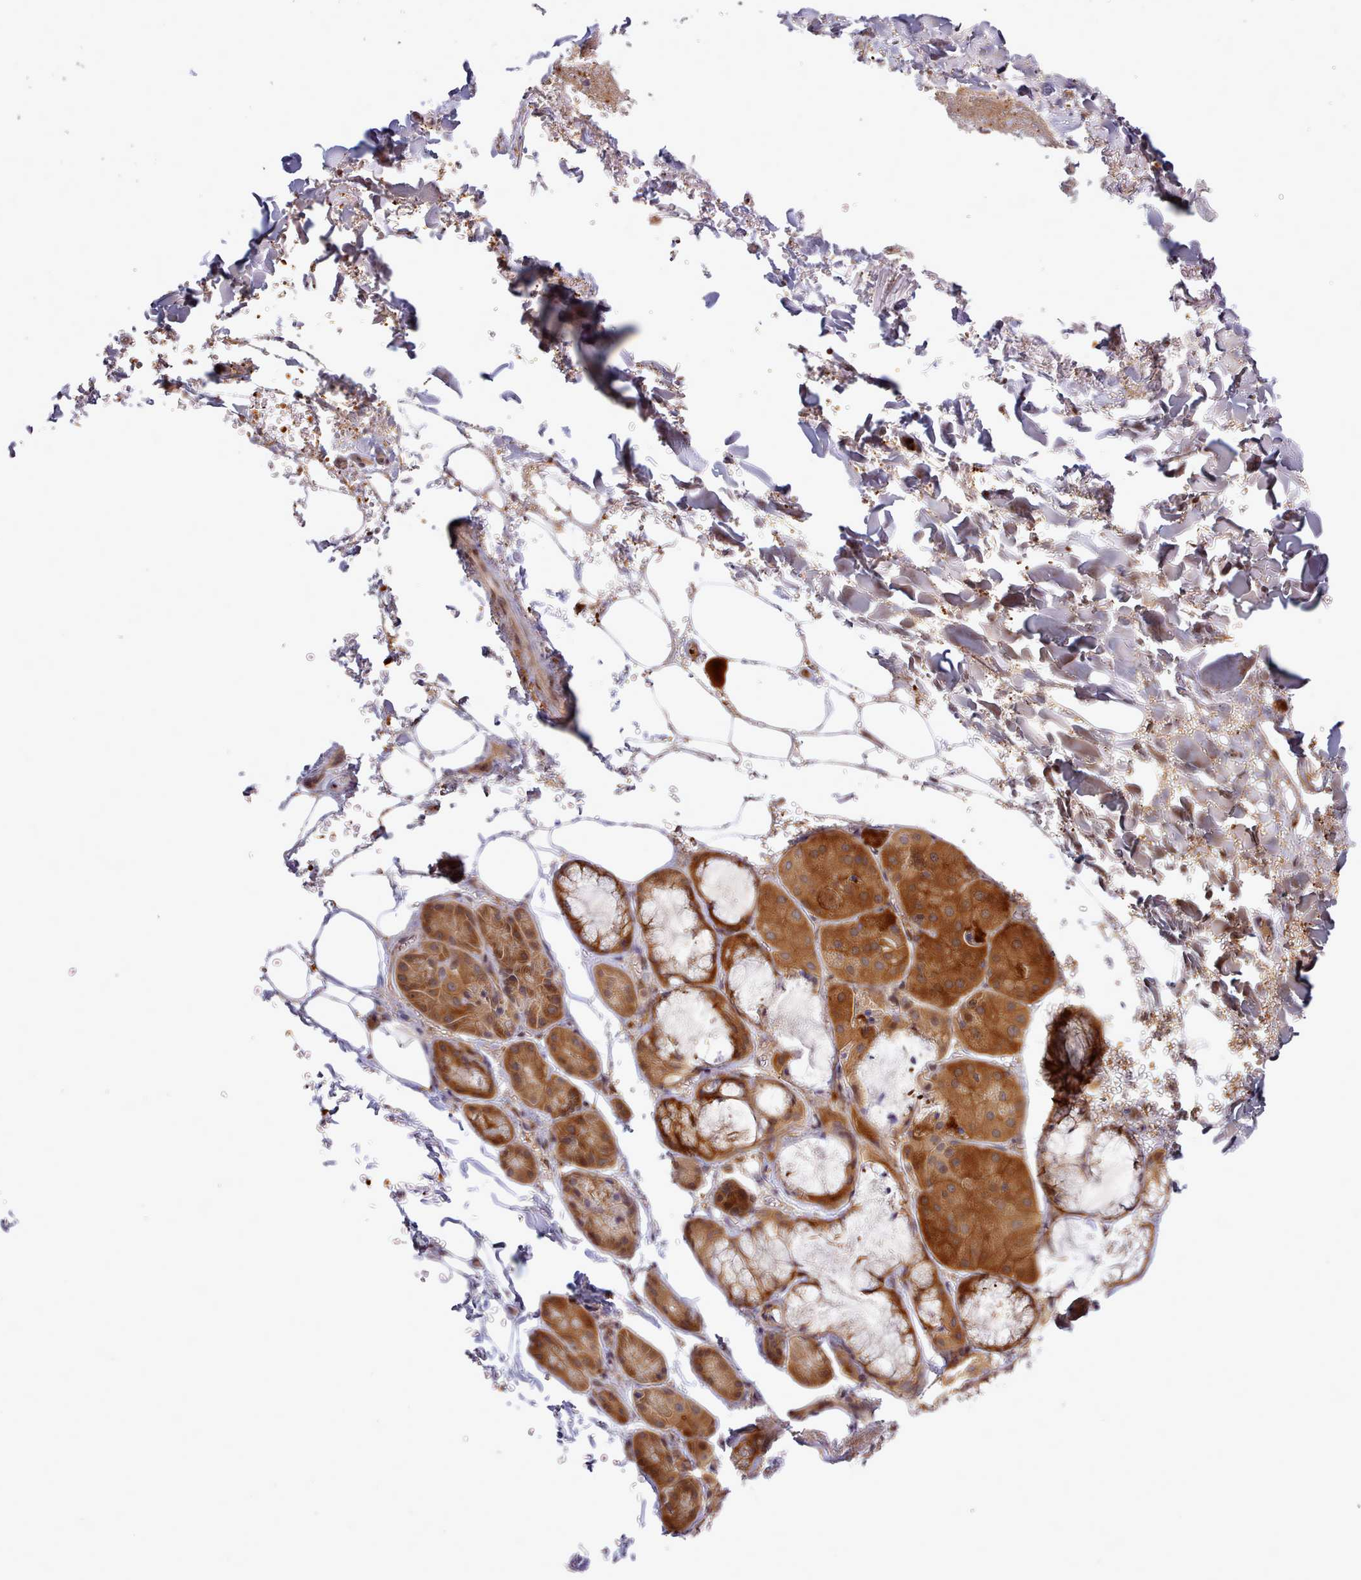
{"staining": {"intensity": "moderate", "quantity": ">75%", "location": "nuclear"}, "tissue": "adipose tissue", "cell_type": "Adipocytes", "image_type": "normal", "snomed": [{"axis": "morphology", "description": "Normal tissue, NOS"}, {"axis": "topography", "description": "Cartilage tissue"}], "caption": "Adipocytes demonstrate medium levels of moderate nuclear positivity in about >75% of cells in normal human adipose tissue.", "gene": "UBE2G1", "patient": {"sex": "male", "age": 66}}